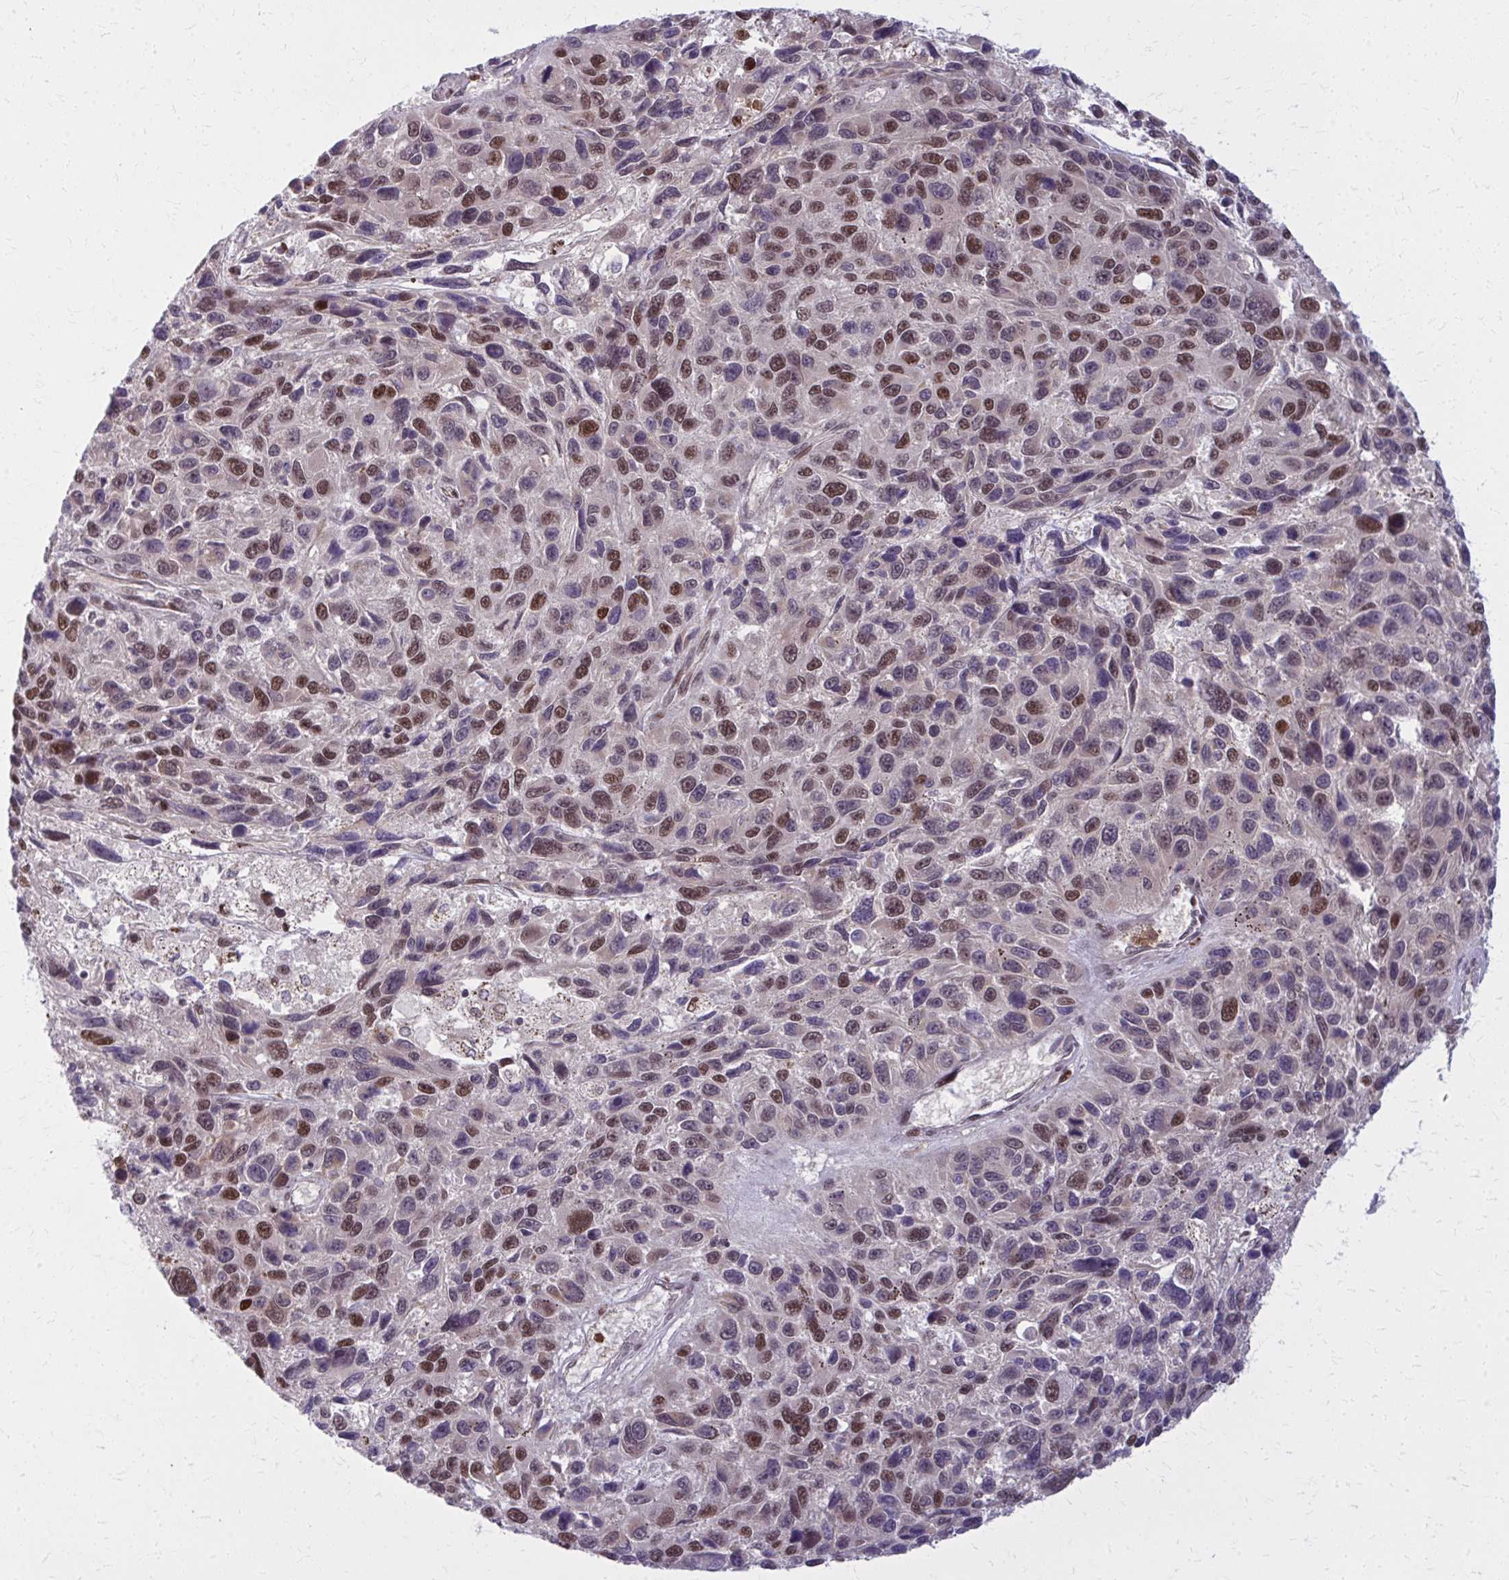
{"staining": {"intensity": "moderate", "quantity": "25%-75%", "location": "nuclear"}, "tissue": "melanoma", "cell_type": "Tumor cells", "image_type": "cancer", "snomed": [{"axis": "morphology", "description": "Malignant melanoma, NOS"}, {"axis": "topography", "description": "Skin"}], "caption": "Malignant melanoma stained with immunohistochemistry (IHC) demonstrates moderate nuclear expression in about 25%-75% of tumor cells. Nuclei are stained in blue.", "gene": "ZNF559", "patient": {"sex": "male", "age": 53}}